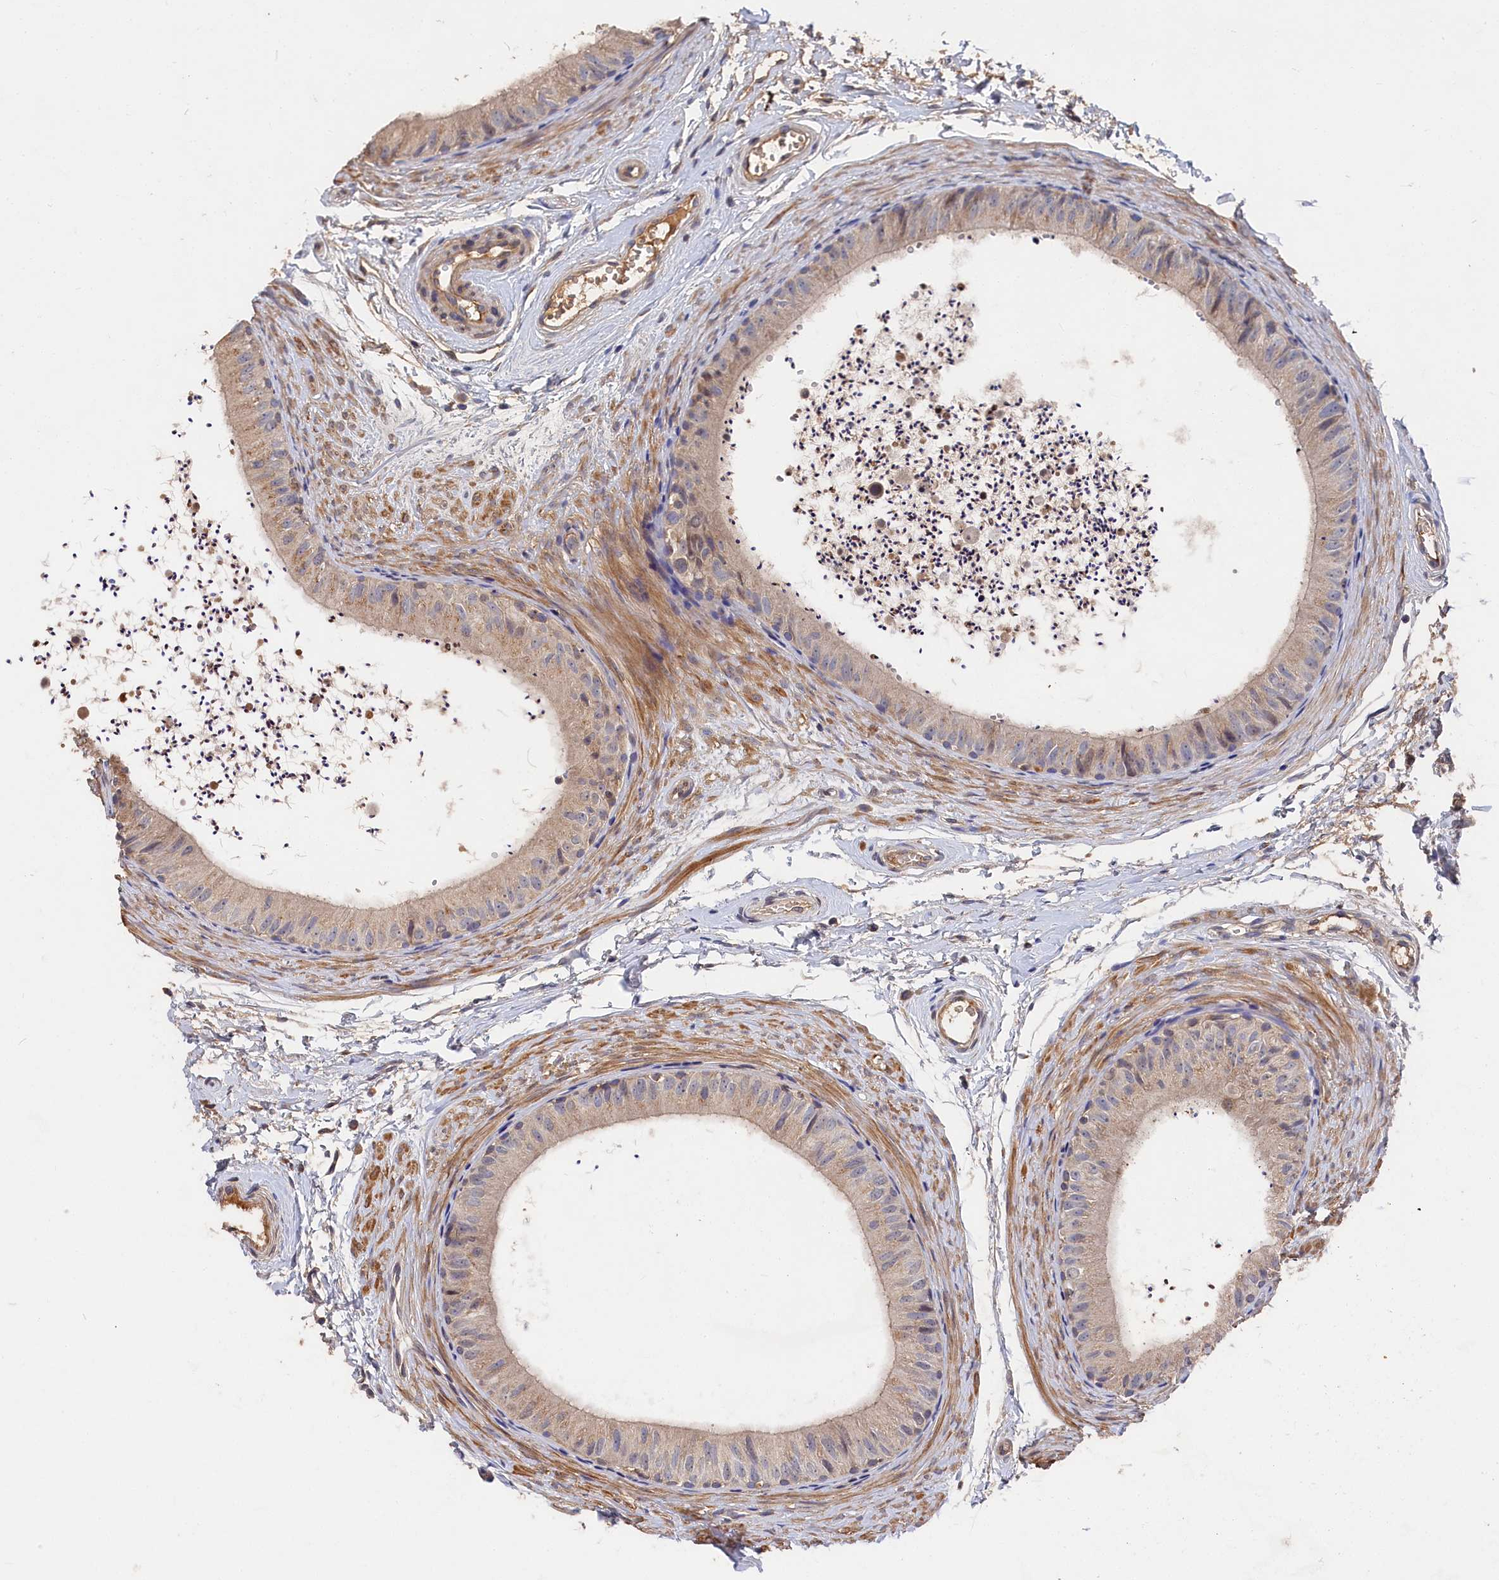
{"staining": {"intensity": "weak", "quantity": ">75%", "location": "cytoplasmic/membranous"}, "tissue": "epididymis", "cell_type": "Glandular cells", "image_type": "normal", "snomed": [{"axis": "morphology", "description": "Normal tissue, NOS"}, {"axis": "topography", "description": "Epididymis"}], "caption": "Protein staining reveals weak cytoplasmic/membranous staining in approximately >75% of glandular cells in unremarkable epididymis. (DAB (3,3'-diaminobenzidine) = brown stain, brightfield microscopy at high magnification).", "gene": "DHRS11", "patient": {"sex": "male", "age": 56}}